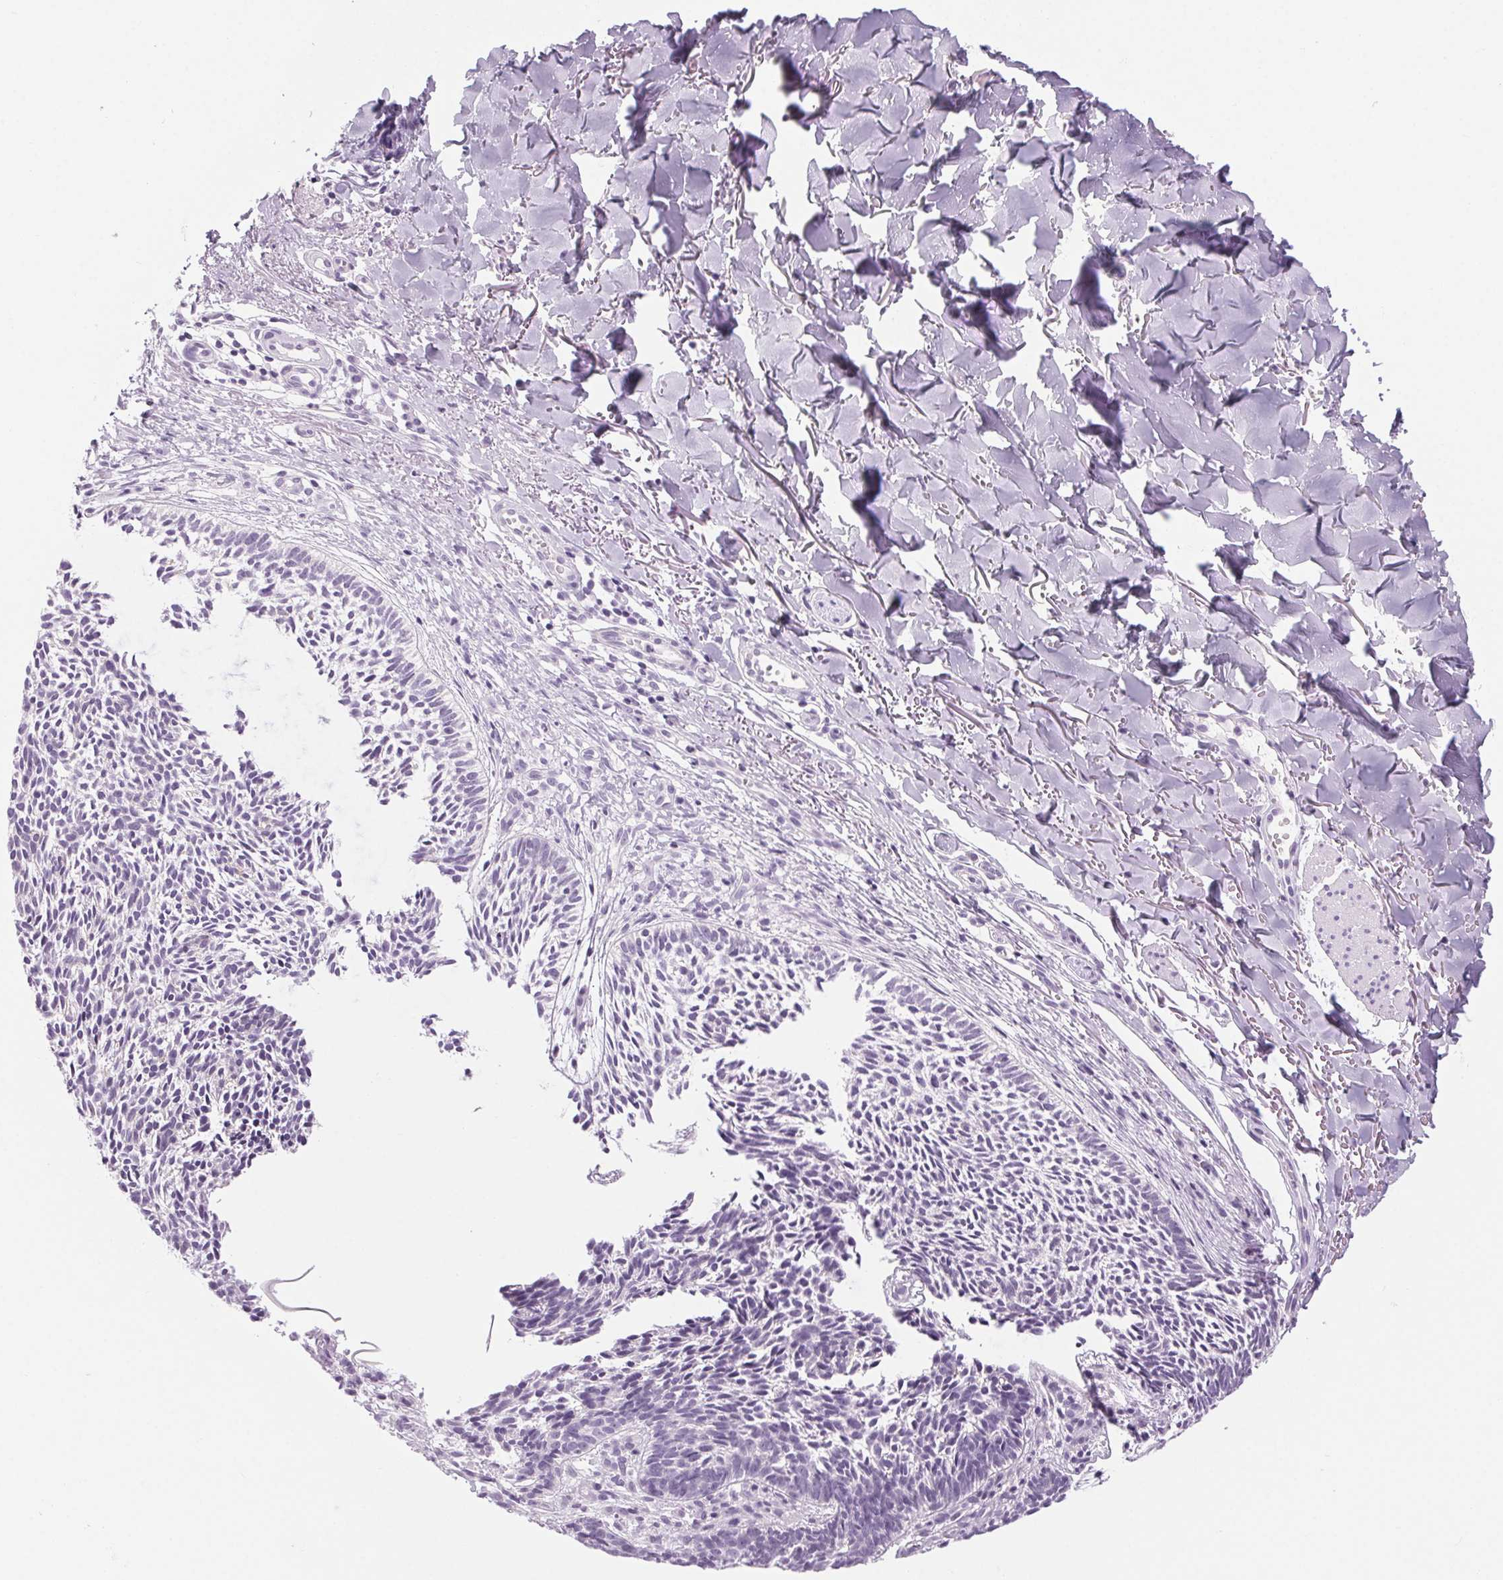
{"staining": {"intensity": "negative", "quantity": "none", "location": "none"}, "tissue": "skin cancer", "cell_type": "Tumor cells", "image_type": "cancer", "snomed": [{"axis": "morphology", "description": "Basal cell carcinoma"}, {"axis": "topography", "description": "Skin"}], "caption": "Skin basal cell carcinoma was stained to show a protein in brown. There is no significant staining in tumor cells.", "gene": "LRP2", "patient": {"sex": "male", "age": 78}}